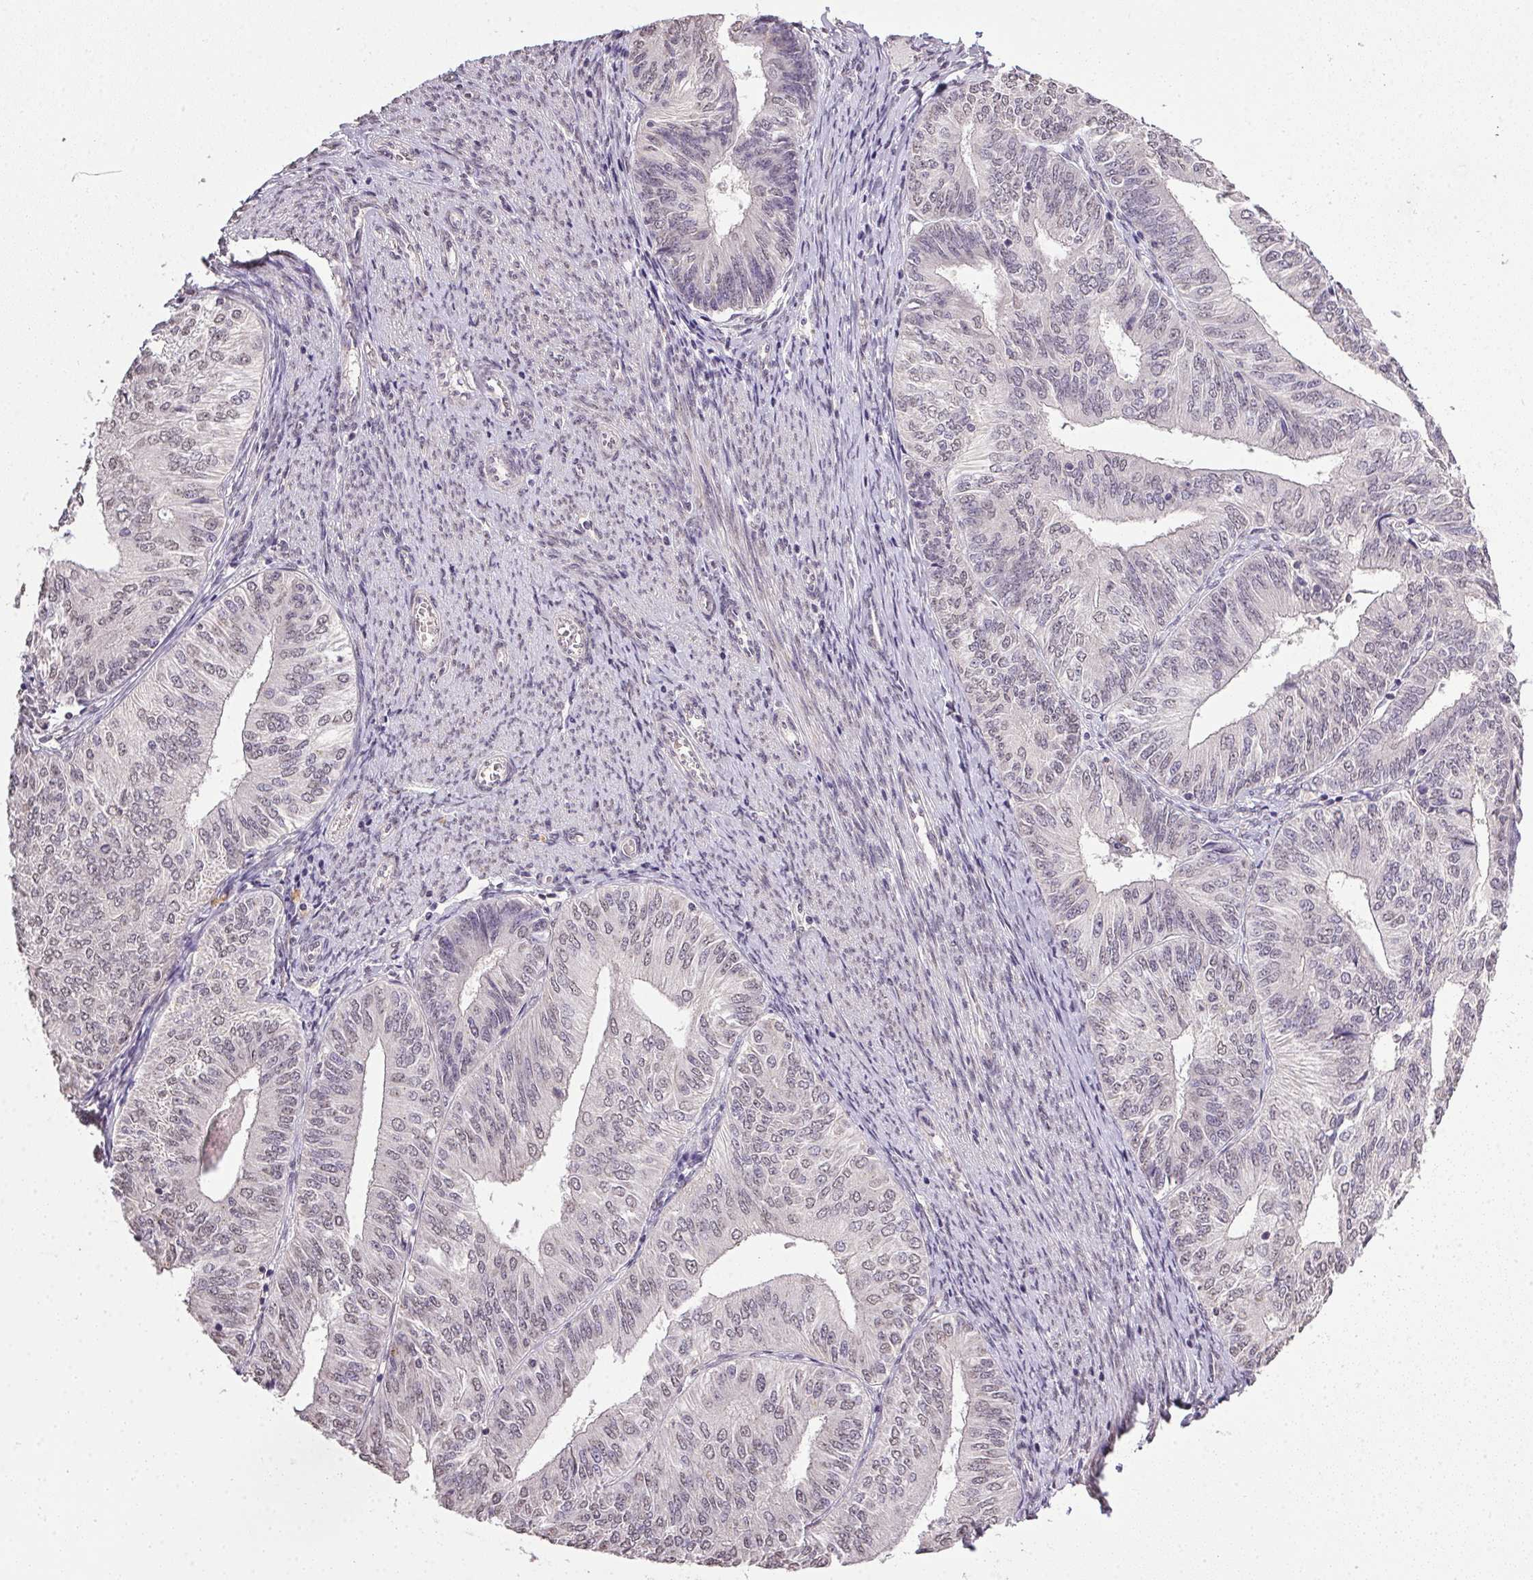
{"staining": {"intensity": "weak", "quantity": "<25%", "location": "nuclear"}, "tissue": "endometrial cancer", "cell_type": "Tumor cells", "image_type": "cancer", "snomed": [{"axis": "morphology", "description": "Adenocarcinoma, NOS"}, {"axis": "topography", "description": "Endometrium"}], "caption": "An immunohistochemistry (IHC) image of endometrial cancer (adenocarcinoma) is shown. There is no staining in tumor cells of endometrial cancer (adenocarcinoma).", "gene": "PPP4R4", "patient": {"sex": "female", "age": 58}}